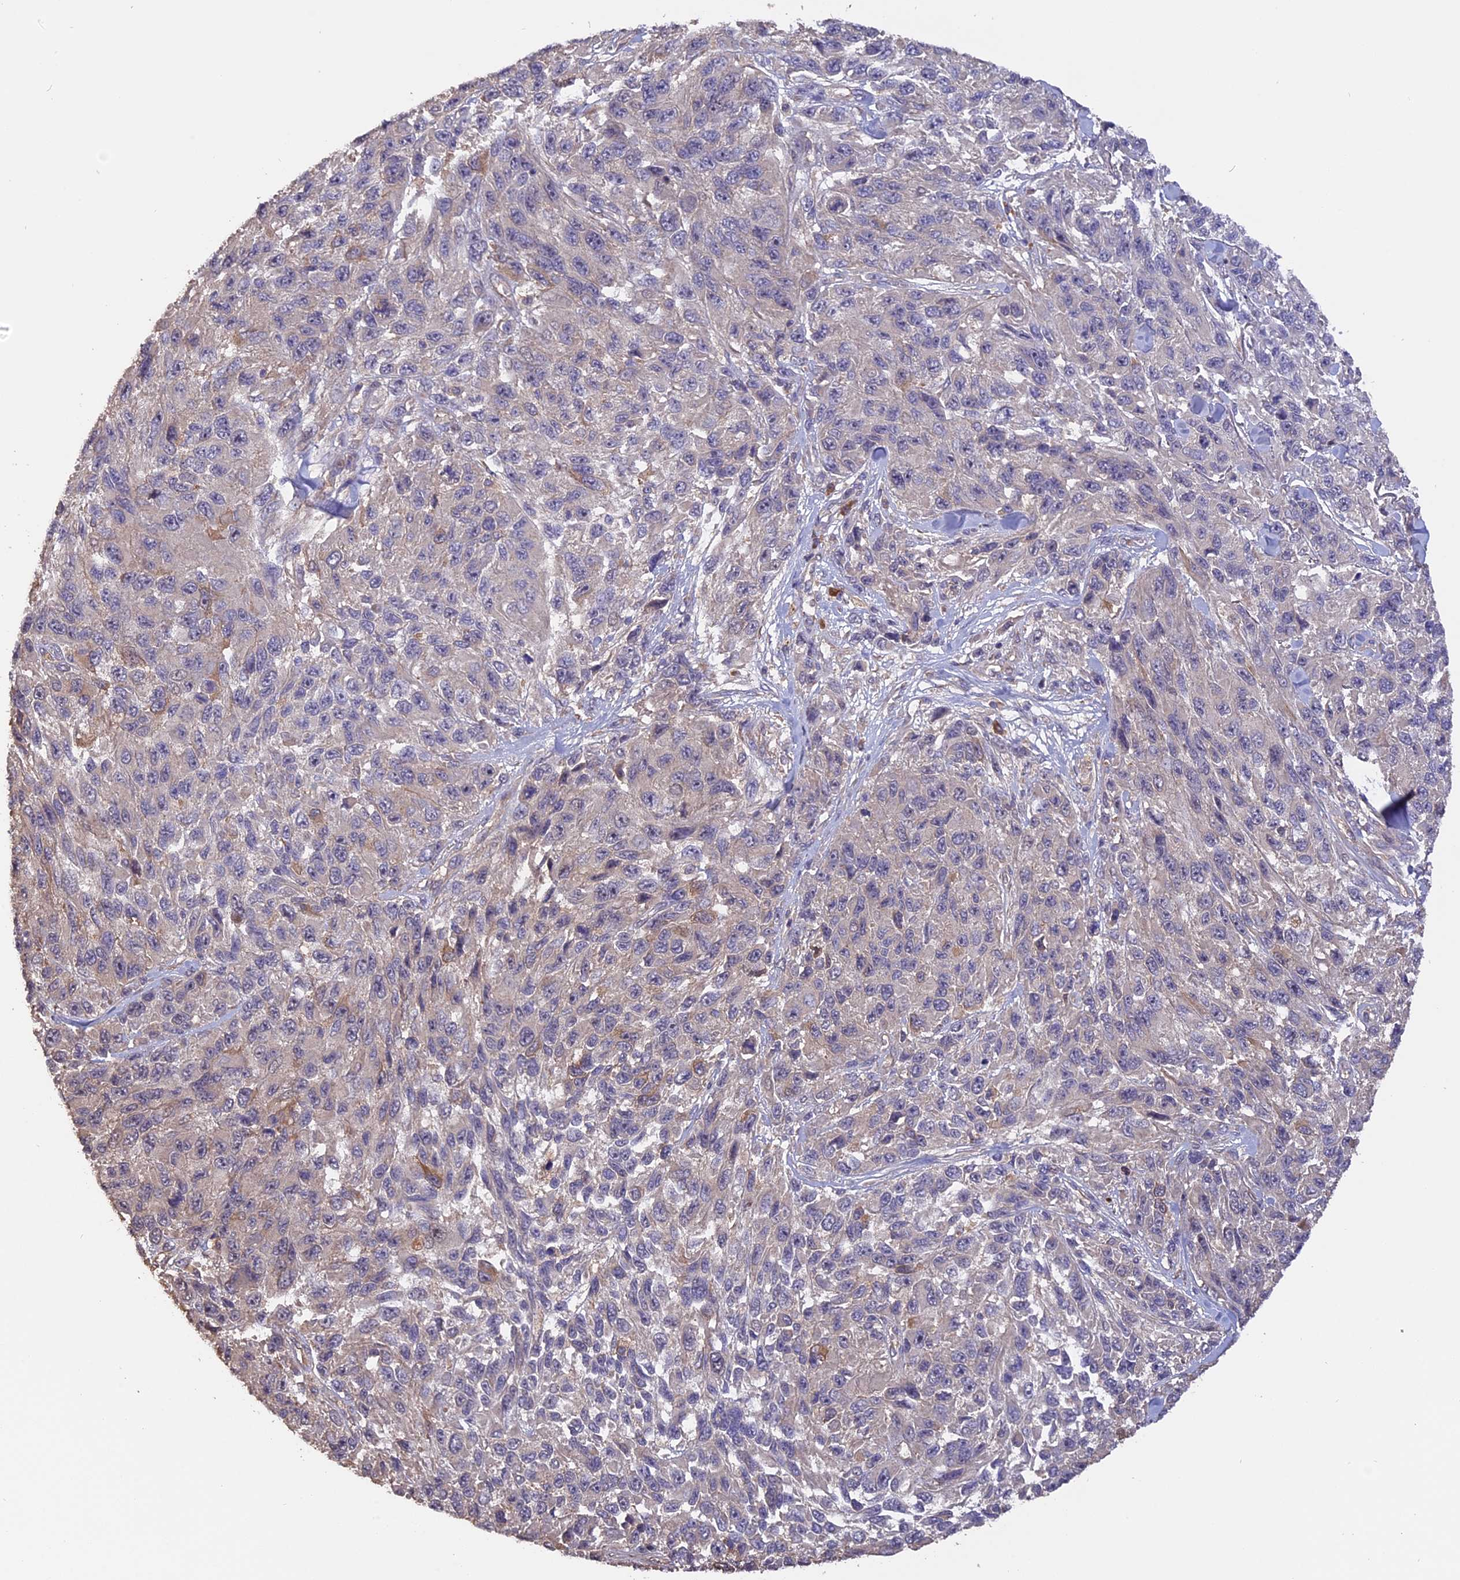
{"staining": {"intensity": "negative", "quantity": "none", "location": "none"}, "tissue": "melanoma", "cell_type": "Tumor cells", "image_type": "cancer", "snomed": [{"axis": "morphology", "description": "Malignant melanoma, NOS"}, {"axis": "topography", "description": "Skin"}], "caption": "High power microscopy photomicrograph of an immunohistochemistry (IHC) histopathology image of melanoma, revealing no significant positivity in tumor cells.", "gene": "RASAL1", "patient": {"sex": "female", "age": 96}}